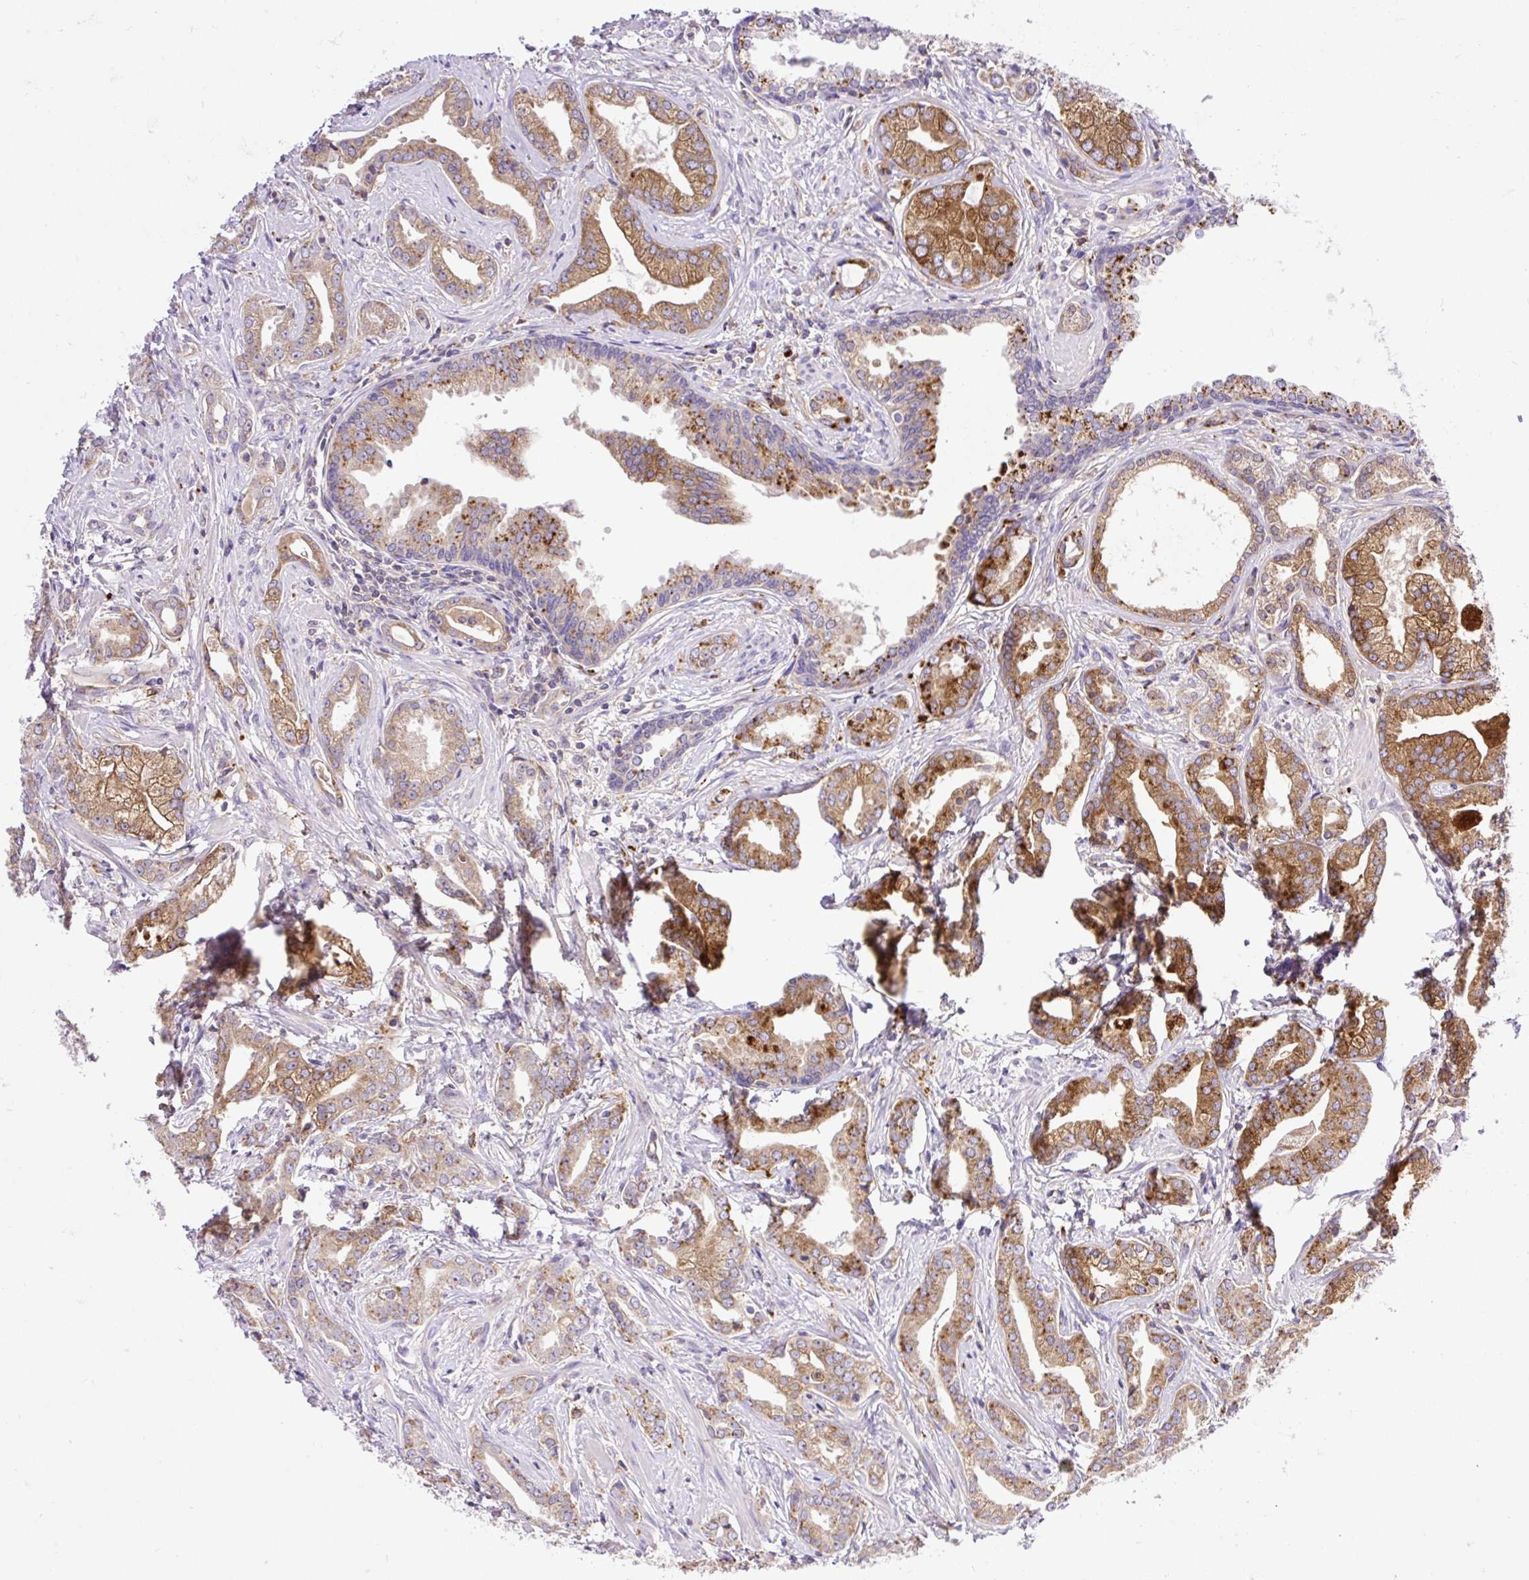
{"staining": {"intensity": "moderate", "quantity": ">75%", "location": "cytoplasmic/membranous"}, "tissue": "prostate cancer", "cell_type": "Tumor cells", "image_type": "cancer", "snomed": [{"axis": "morphology", "description": "Adenocarcinoma, Medium grade"}, {"axis": "topography", "description": "Prostate"}], "caption": "Immunohistochemical staining of human prostate cancer reveals medium levels of moderate cytoplasmic/membranous protein staining in about >75% of tumor cells.", "gene": "HEXB", "patient": {"sex": "male", "age": 57}}